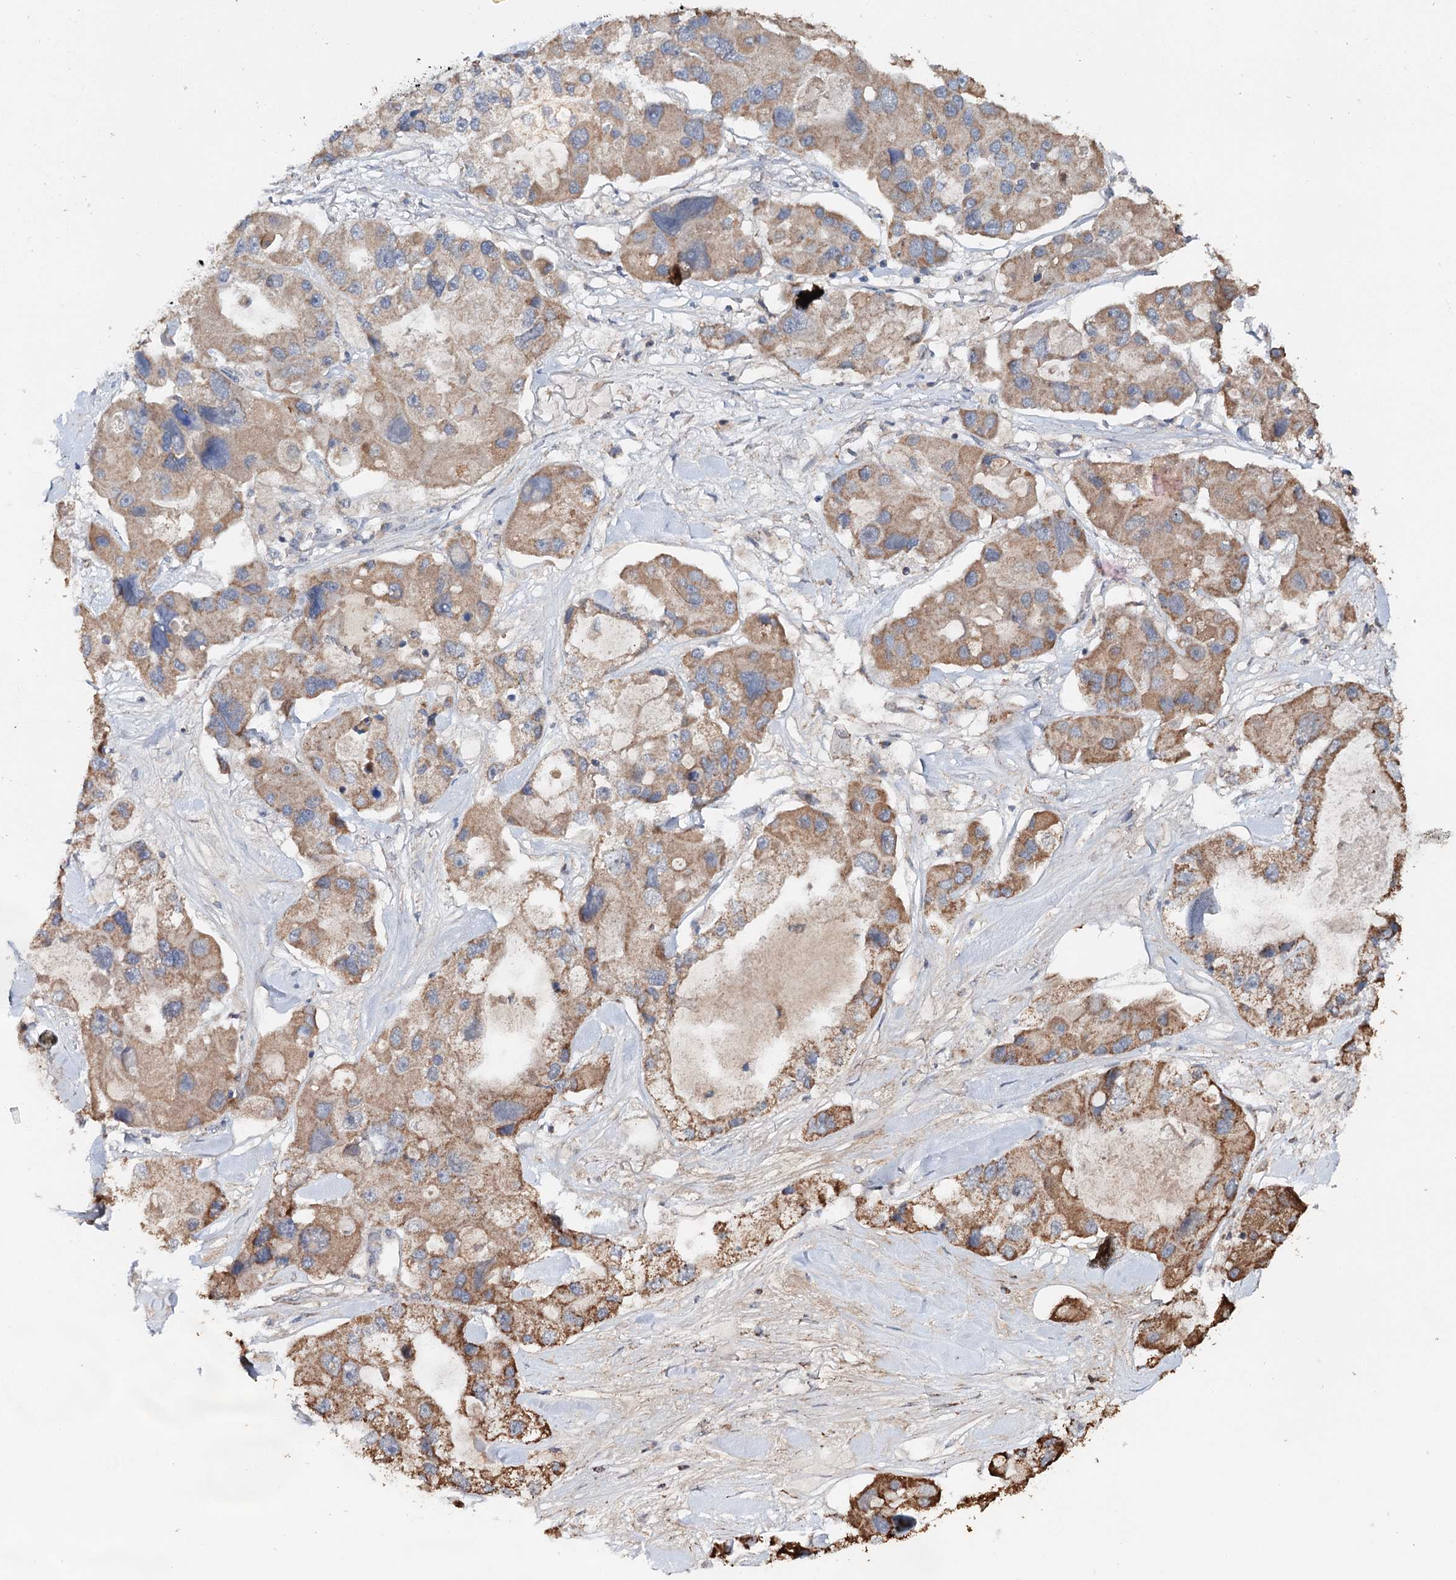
{"staining": {"intensity": "moderate", "quantity": "25%-75%", "location": "cytoplasmic/membranous"}, "tissue": "lung cancer", "cell_type": "Tumor cells", "image_type": "cancer", "snomed": [{"axis": "morphology", "description": "Adenocarcinoma, NOS"}, {"axis": "topography", "description": "Lung"}], "caption": "Moderate cytoplasmic/membranous positivity for a protein is present in approximately 25%-75% of tumor cells of lung adenocarcinoma using immunohistochemistry.", "gene": "PIK3CB", "patient": {"sex": "female", "age": 54}}